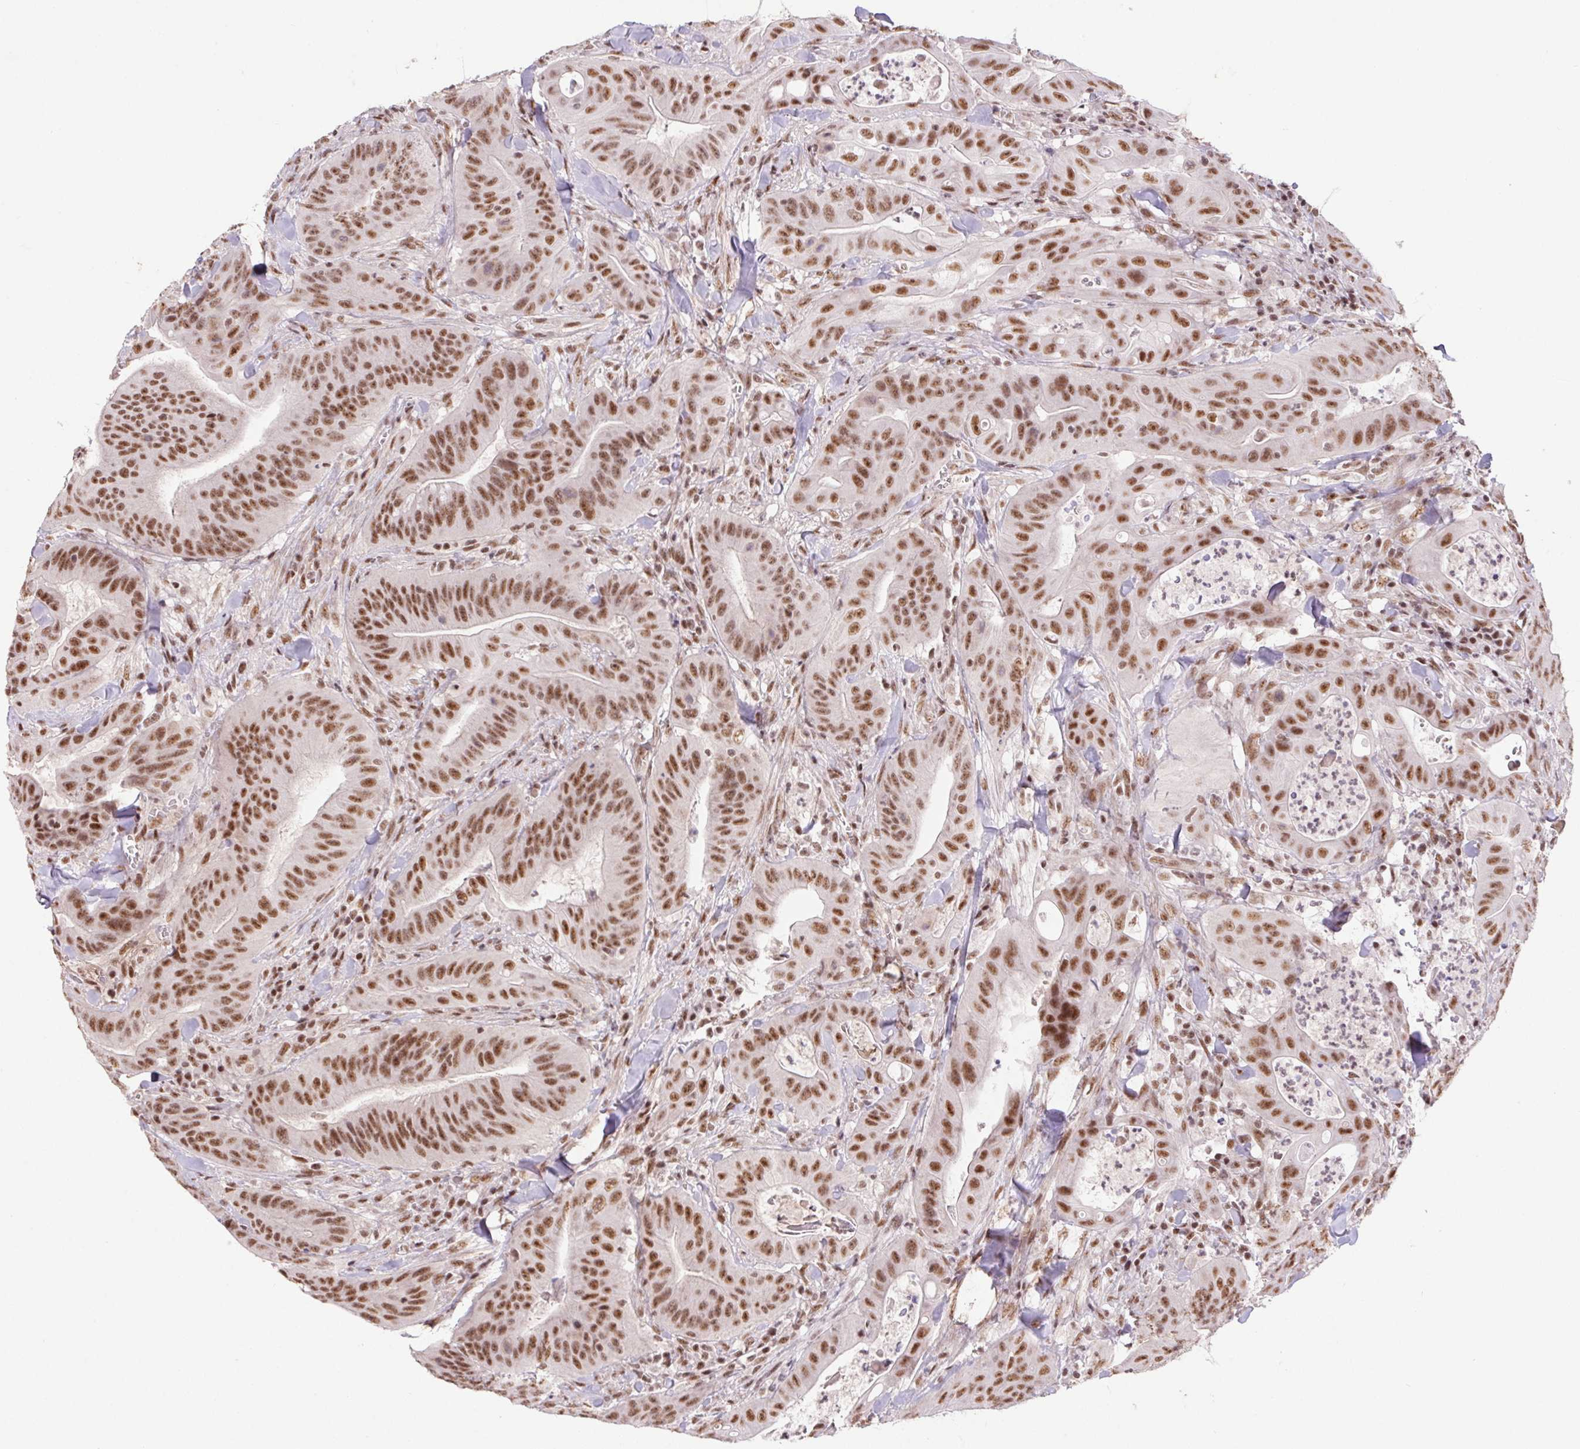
{"staining": {"intensity": "moderate", "quantity": ">75%", "location": "nuclear"}, "tissue": "colorectal cancer", "cell_type": "Tumor cells", "image_type": "cancer", "snomed": [{"axis": "morphology", "description": "Adenocarcinoma, NOS"}, {"axis": "topography", "description": "Colon"}], "caption": "DAB immunohistochemical staining of colorectal cancer exhibits moderate nuclear protein expression in about >75% of tumor cells. Ihc stains the protein of interest in brown and the nuclei are stained blue.", "gene": "DDX17", "patient": {"sex": "male", "age": 33}}